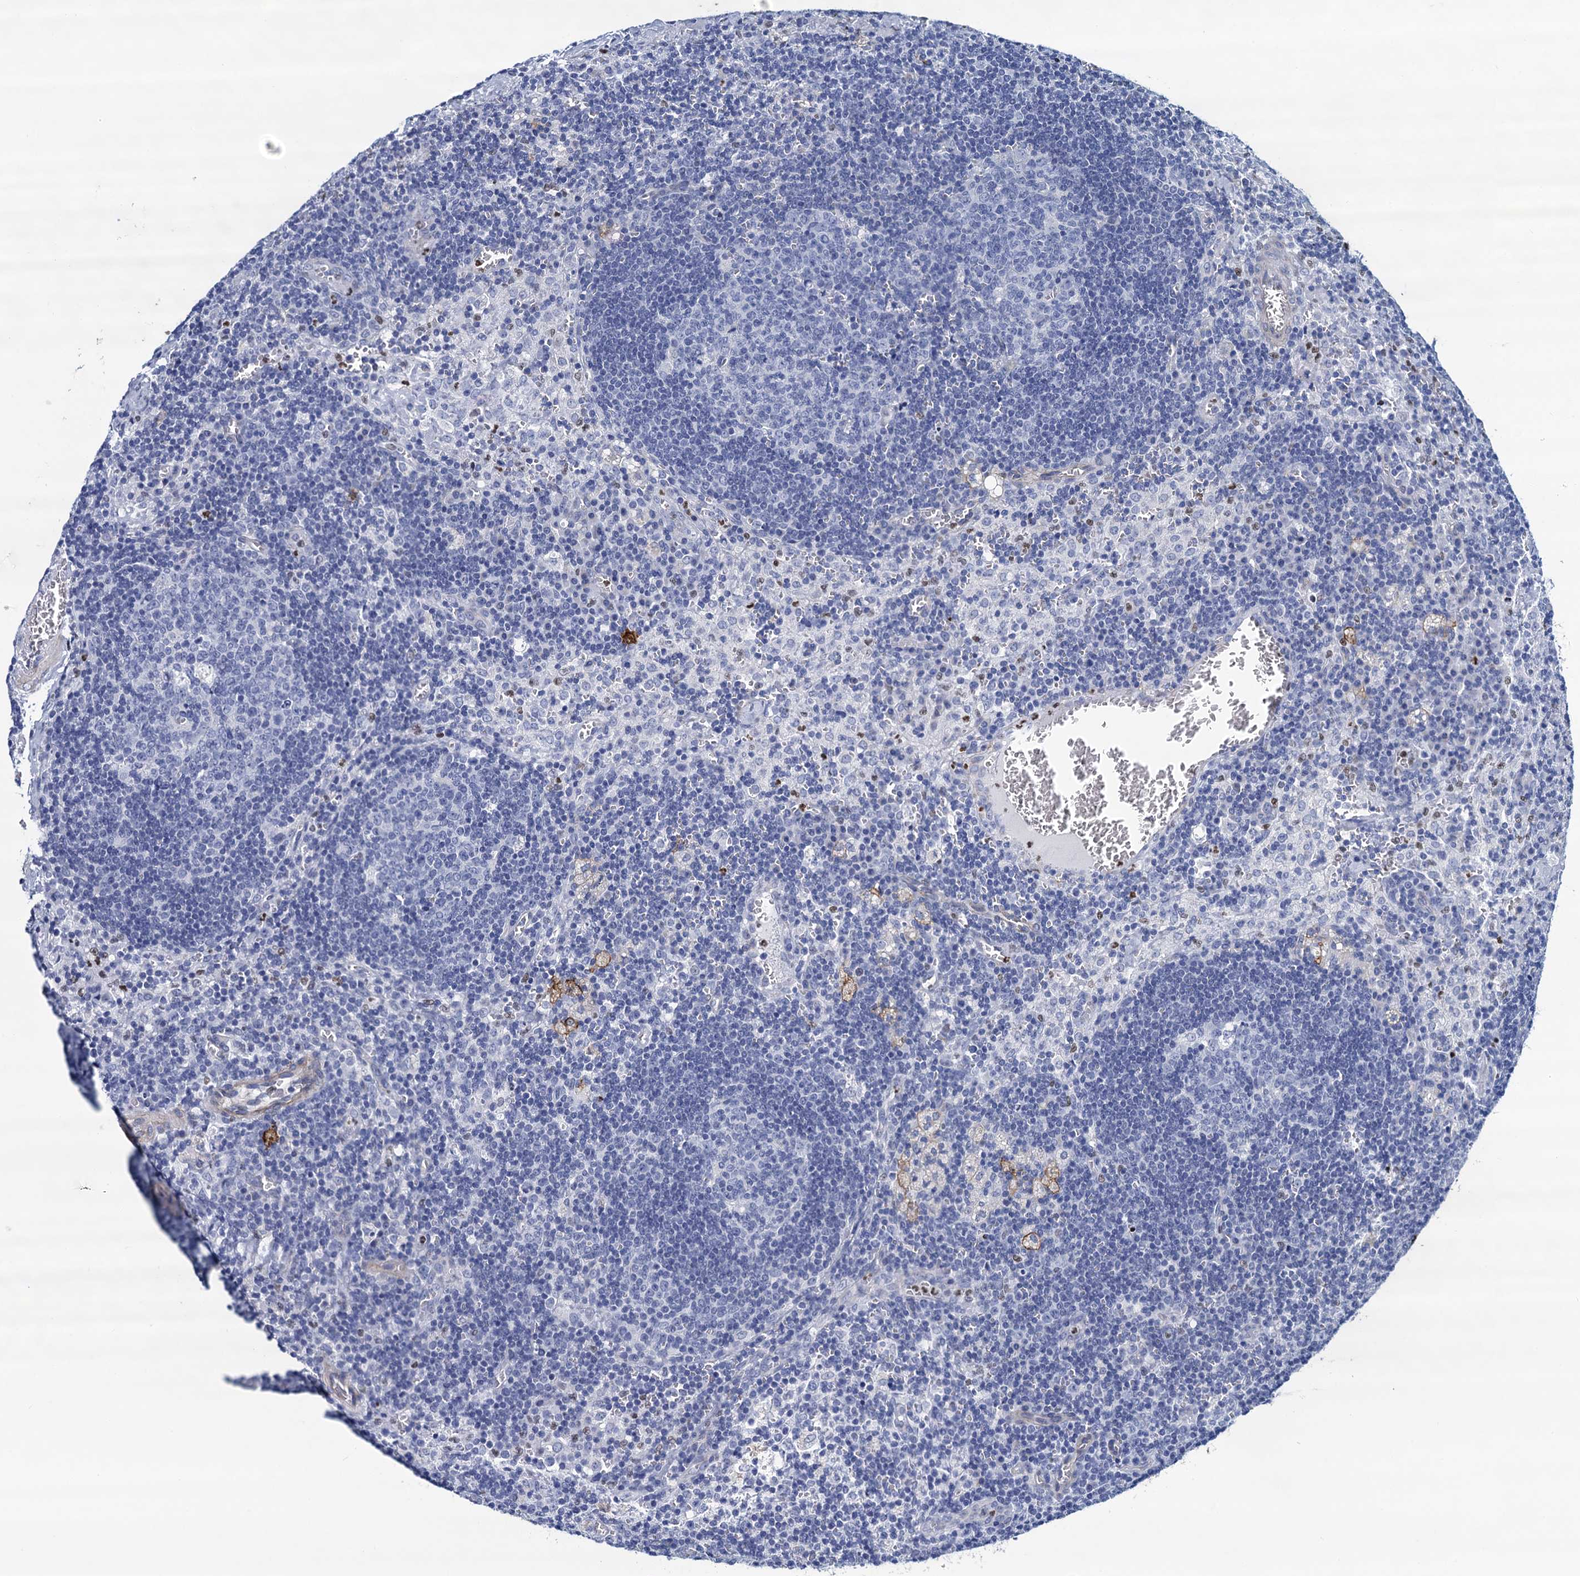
{"staining": {"intensity": "negative", "quantity": "none", "location": "none"}, "tissue": "lymph node", "cell_type": "Germinal center cells", "image_type": "normal", "snomed": [{"axis": "morphology", "description": "Normal tissue, NOS"}, {"axis": "topography", "description": "Lymph node"}], "caption": "This micrograph is of unremarkable lymph node stained with immunohistochemistry to label a protein in brown with the nuclei are counter-stained blue. There is no positivity in germinal center cells. (Immunohistochemistry, brightfield microscopy, high magnification).", "gene": "RHCG", "patient": {"sex": "male", "age": 58}}